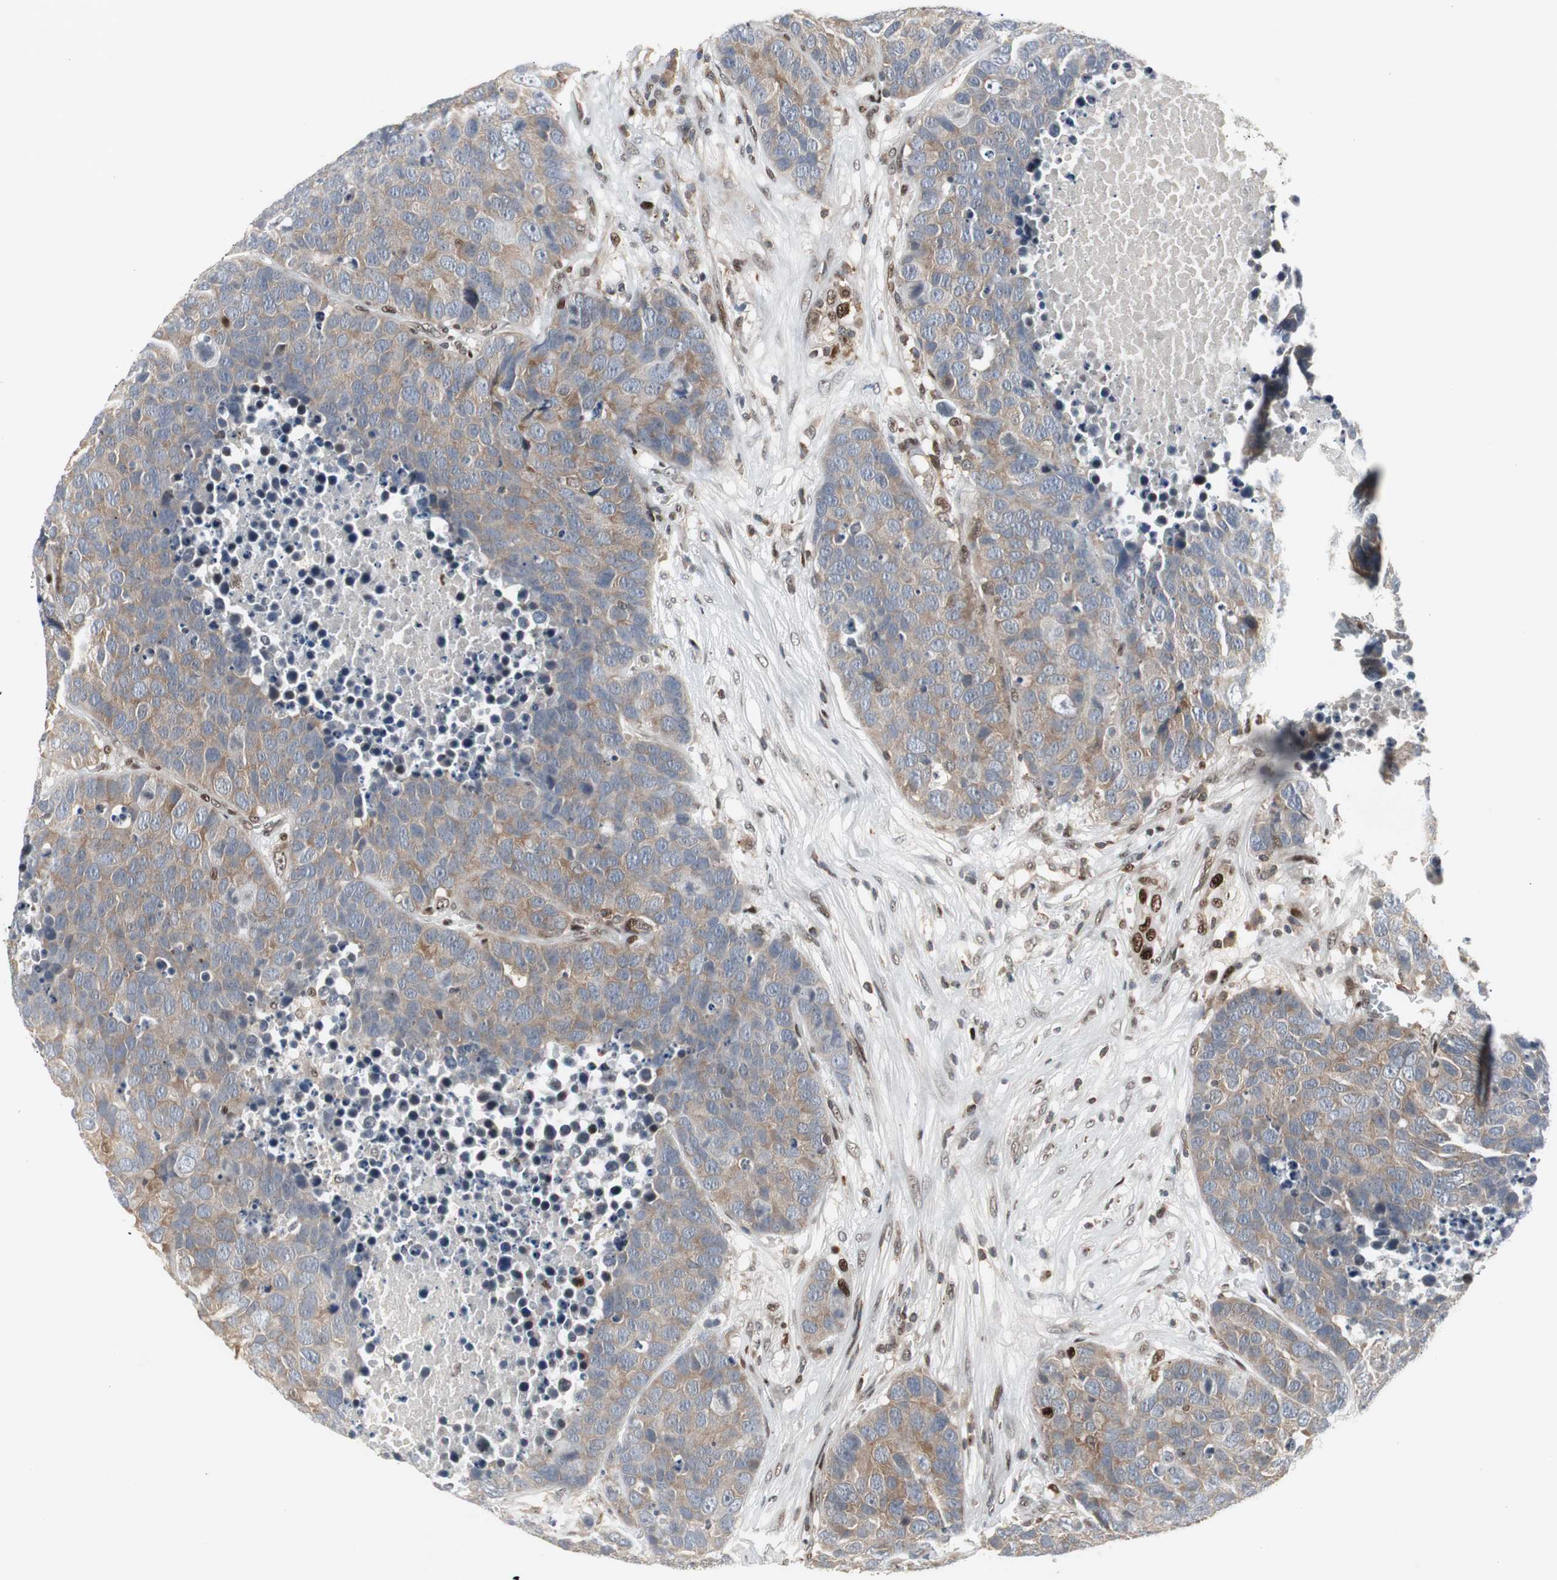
{"staining": {"intensity": "weak", "quantity": ">75%", "location": "cytoplasmic/membranous"}, "tissue": "carcinoid", "cell_type": "Tumor cells", "image_type": "cancer", "snomed": [{"axis": "morphology", "description": "Carcinoid, malignant, NOS"}, {"axis": "topography", "description": "Lung"}], "caption": "IHC (DAB (3,3'-diaminobenzidine)) staining of human malignant carcinoid shows weak cytoplasmic/membranous protein positivity in about >75% of tumor cells.", "gene": "GRK2", "patient": {"sex": "male", "age": 60}}